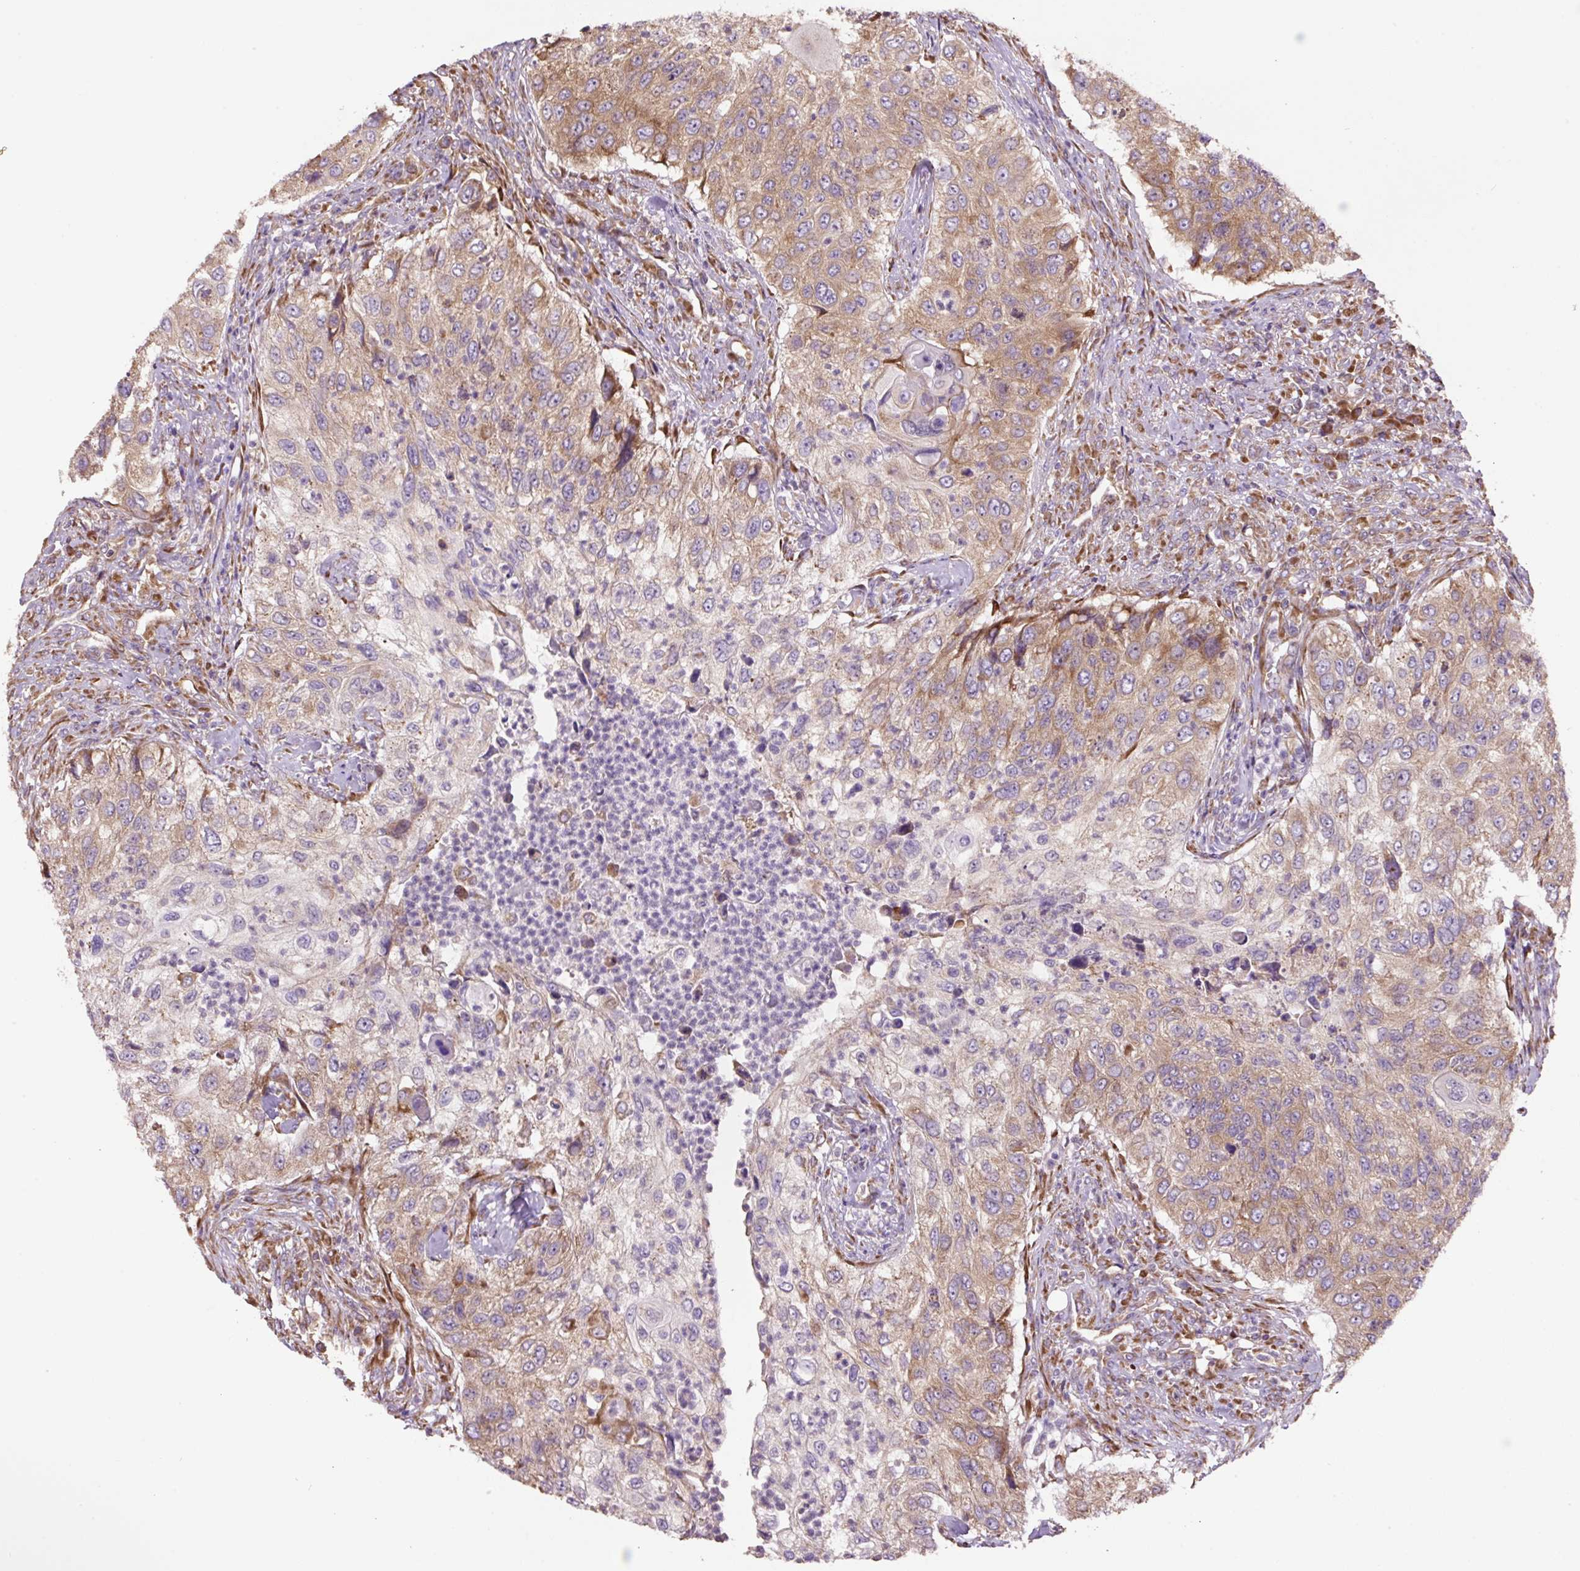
{"staining": {"intensity": "moderate", "quantity": "25%-75%", "location": "cytoplasmic/membranous"}, "tissue": "urothelial cancer", "cell_type": "Tumor cells", "image_type": "cancer", "snomed": [{"axis": "morphology", "description": "Urothelial carcinoma, High grade"}, {"axis": "topography", "description": "Urinary bladder"}], "caption": "A high-resolution photomicrograph shows immunohistochemistry (IHC) staining of urothelial cancer, which shows moderate cytoplasmic/membranous staining in about 25%-75% of tumor cells.", "gene": "RPS23", "patient": {"sex": "female", "age": 60}}